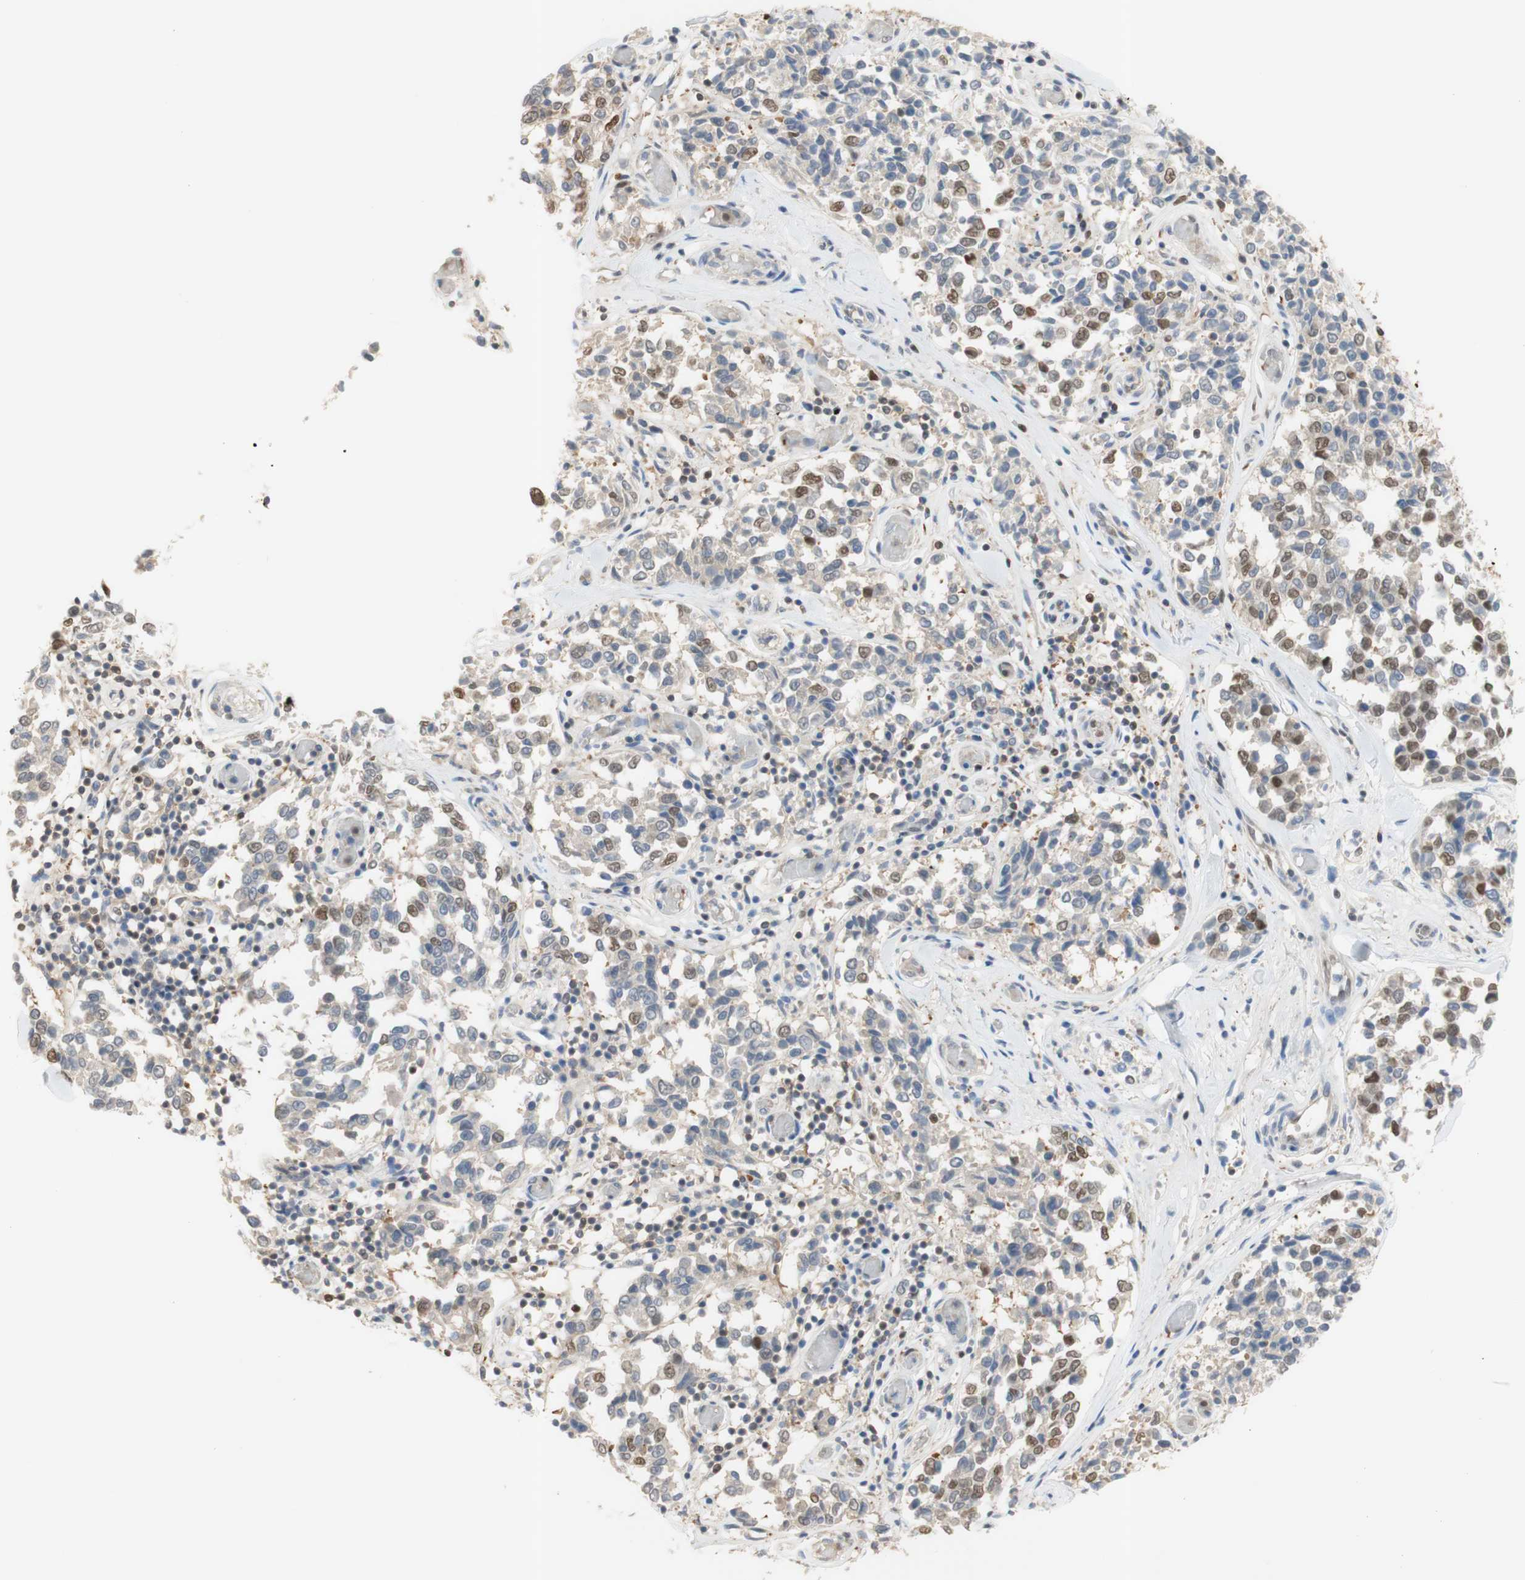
{"staining": {"intensity": "moderate", "quantity": "<25%", "location": "nuclear"}, "tissue": "melanoma", "cell_type": "Tumor cells", "image_type": "cancer", "snomed": [{"axis": "morphology", "description": "Malignant melanoma, NOS"}, {"axis": "topography", "description": "Skin"}], "caption": "Immunohistochemistry (IHC) of human malignant melanoma demonstrates low levels of moderate nuclear staining in about <25% of tumor cells.", "gene": "NAP1L4", "patient": {"sex": "female", "age": 64}}